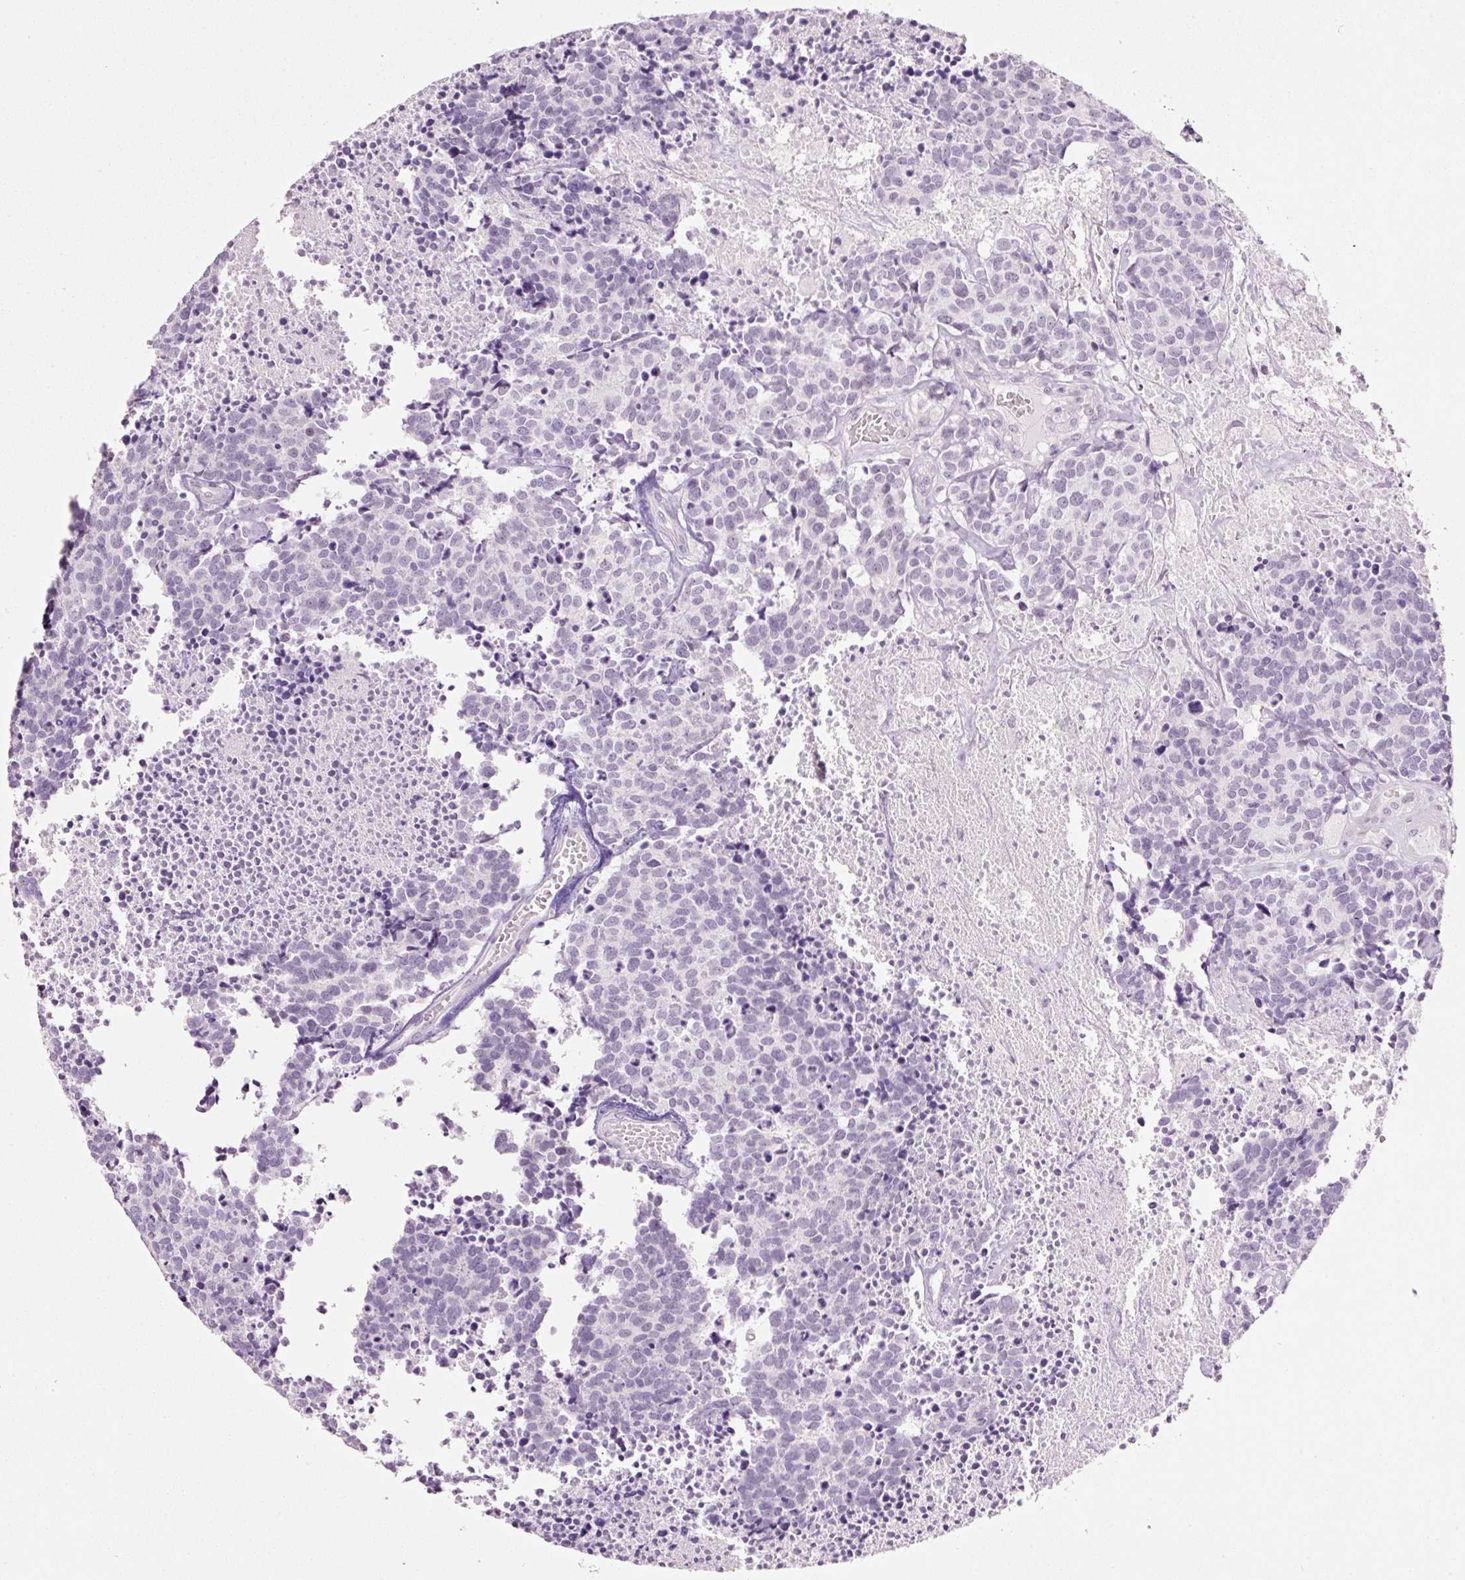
{"staining": {"intensity": "negative", "quantity": "none", "location": "none"}, "tissue": "carcinoid", "cell_type": "Tumor cells", "image_type": "cancer", "snomed": [{"axis": "morphology", "description": "Carcinoid, malignant, NOS"}, {"axis": "topography", "description": "Skin"}], "caption": "Image shows no significant protein staining in tumor cells of carcinoid. (DAB (3,3'-diaminobenzidine) immunohistochemistry (IHC), high magnification).", "gene": "GCG", "patient": {"sex": "female", "age": 79}}